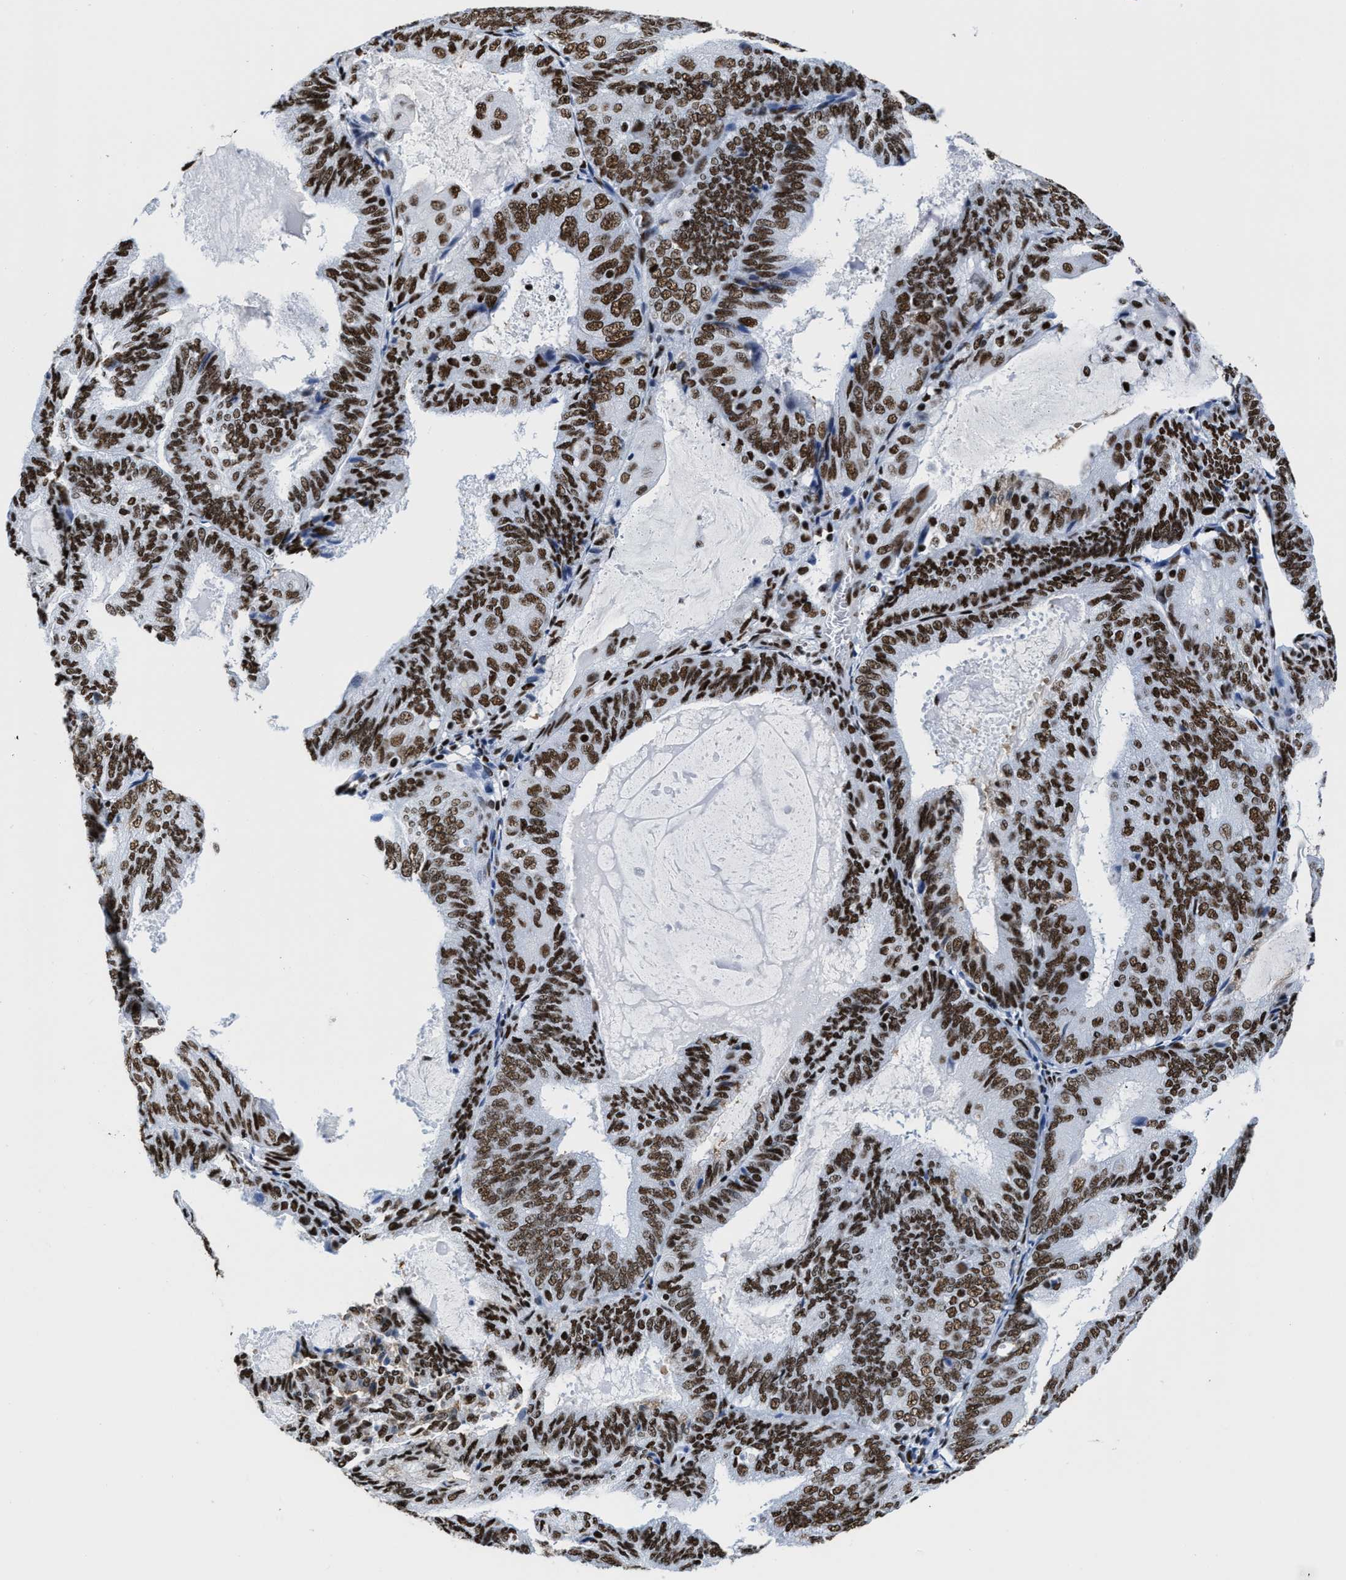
{"staining": {"intensity": "strong", "quantity": ">75%", "location": "nuclear"}, "tissue": "endometrial cancer", "cell_type": "Tumor cells", "image_type": "cancer", "snomed": [{"axis": "morphology", "description": "Adenocarcinoma, NOS"}, {"axis": "topography", "description": "Endometrium"}], "caption": "Immunohistochemical staining of human adenocarcinoma (endometrial) exhibits strong nuclear protein positivity in about >75% of tumor cells. (DAB = brown stain, brightfield microscopy at high magnification).", "gene": "SMARCC2", "patient": {"sex": "female", "age": 81}}